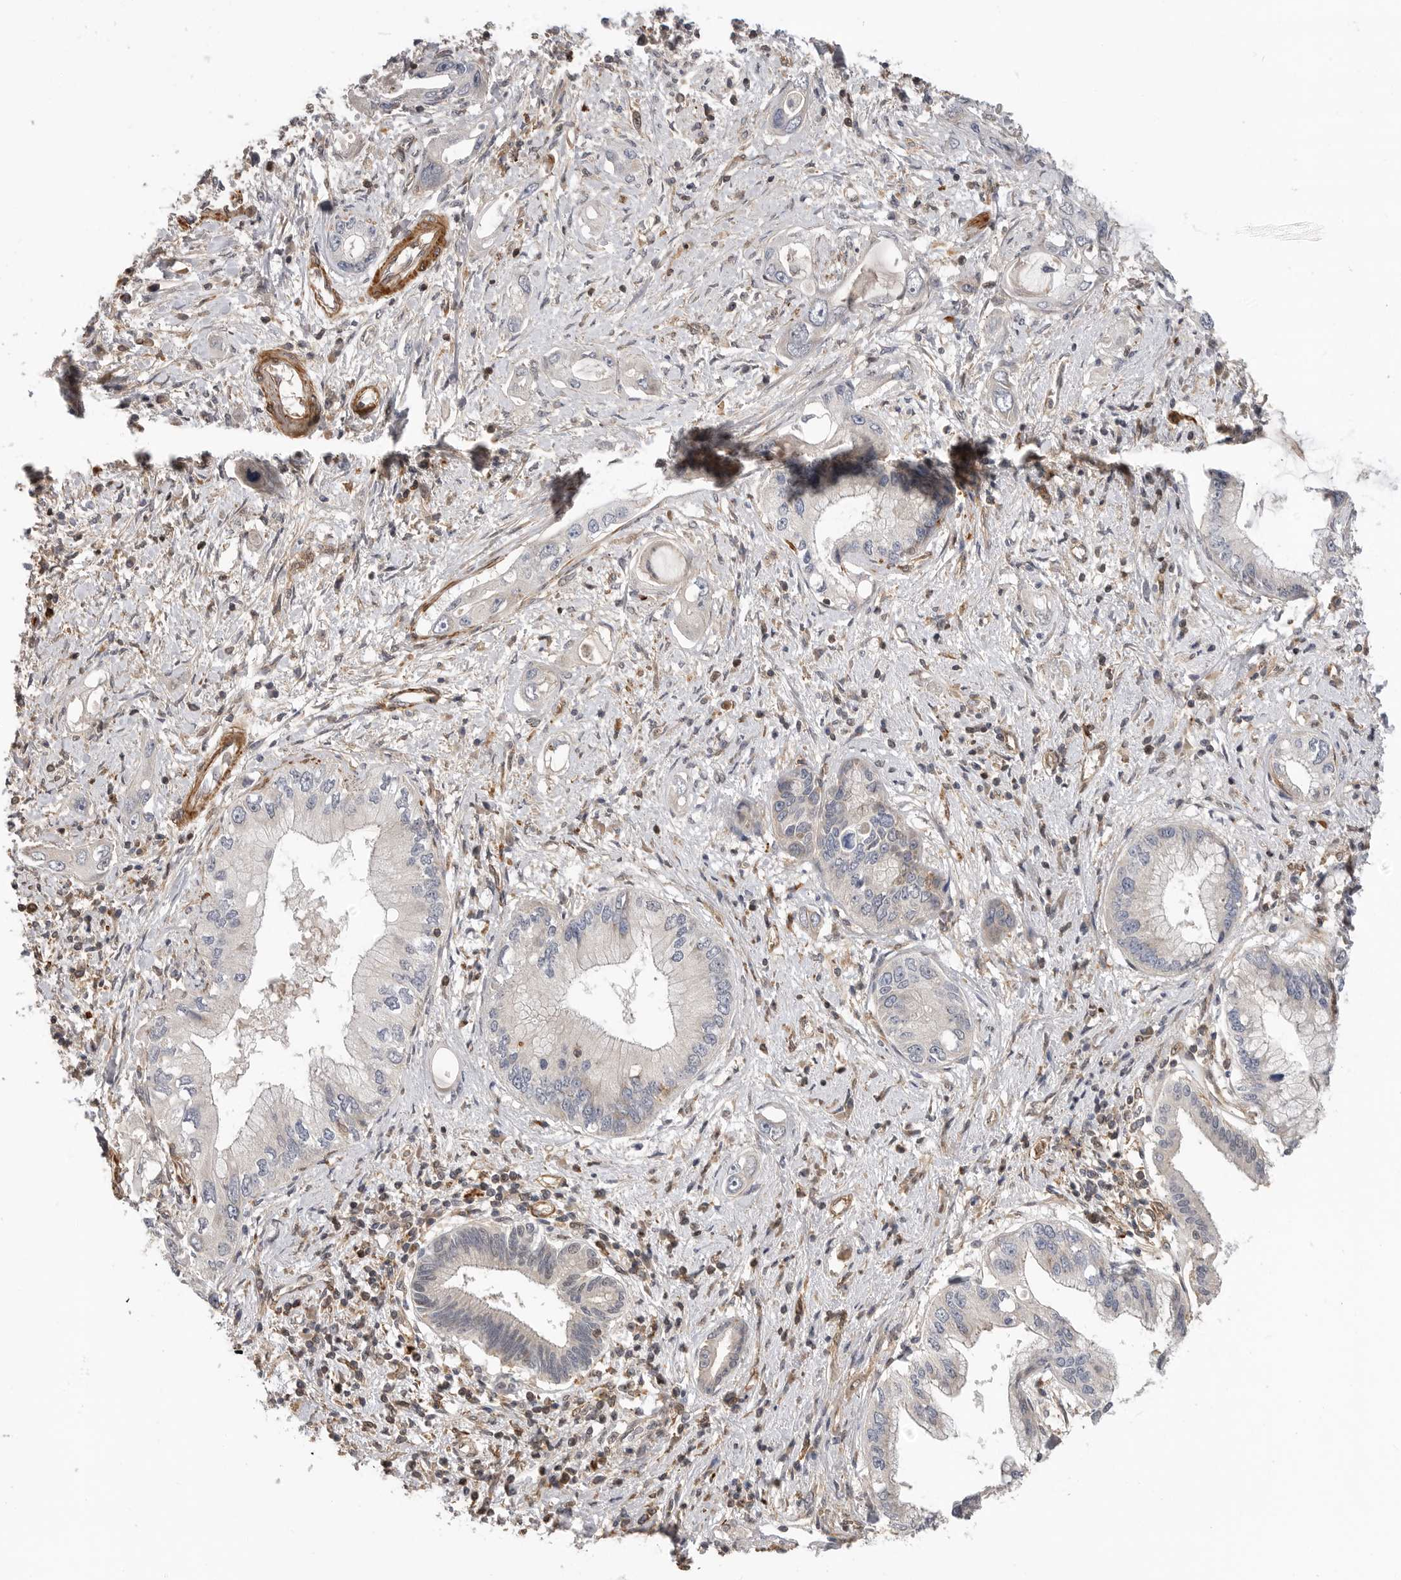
{"staining": {"intensity": "weak", "quantity": "25%-75%", "location": "cytoplasmic/membranous"}, "tissue": "pancreatic cancer", "cell_type": "Tumor cells", "image_type": "cancer", "snomed": [{"axis": "morphology", "description": "Inflammation, NOS"}, {"axis": "morphology", "description": "Adenocarcinoma, NOS"}, {"axis": "topography", "description": "Pancreas"}], "caption": "Protein analysis of adenocarcinoma (pancreatic) tissue demonstrates weak cytoplasmic/membranous expression in approximately 25%-75% of tumor cells.", "gene": "TRIM56", "patient": {"sex": "female", "age": 56}}